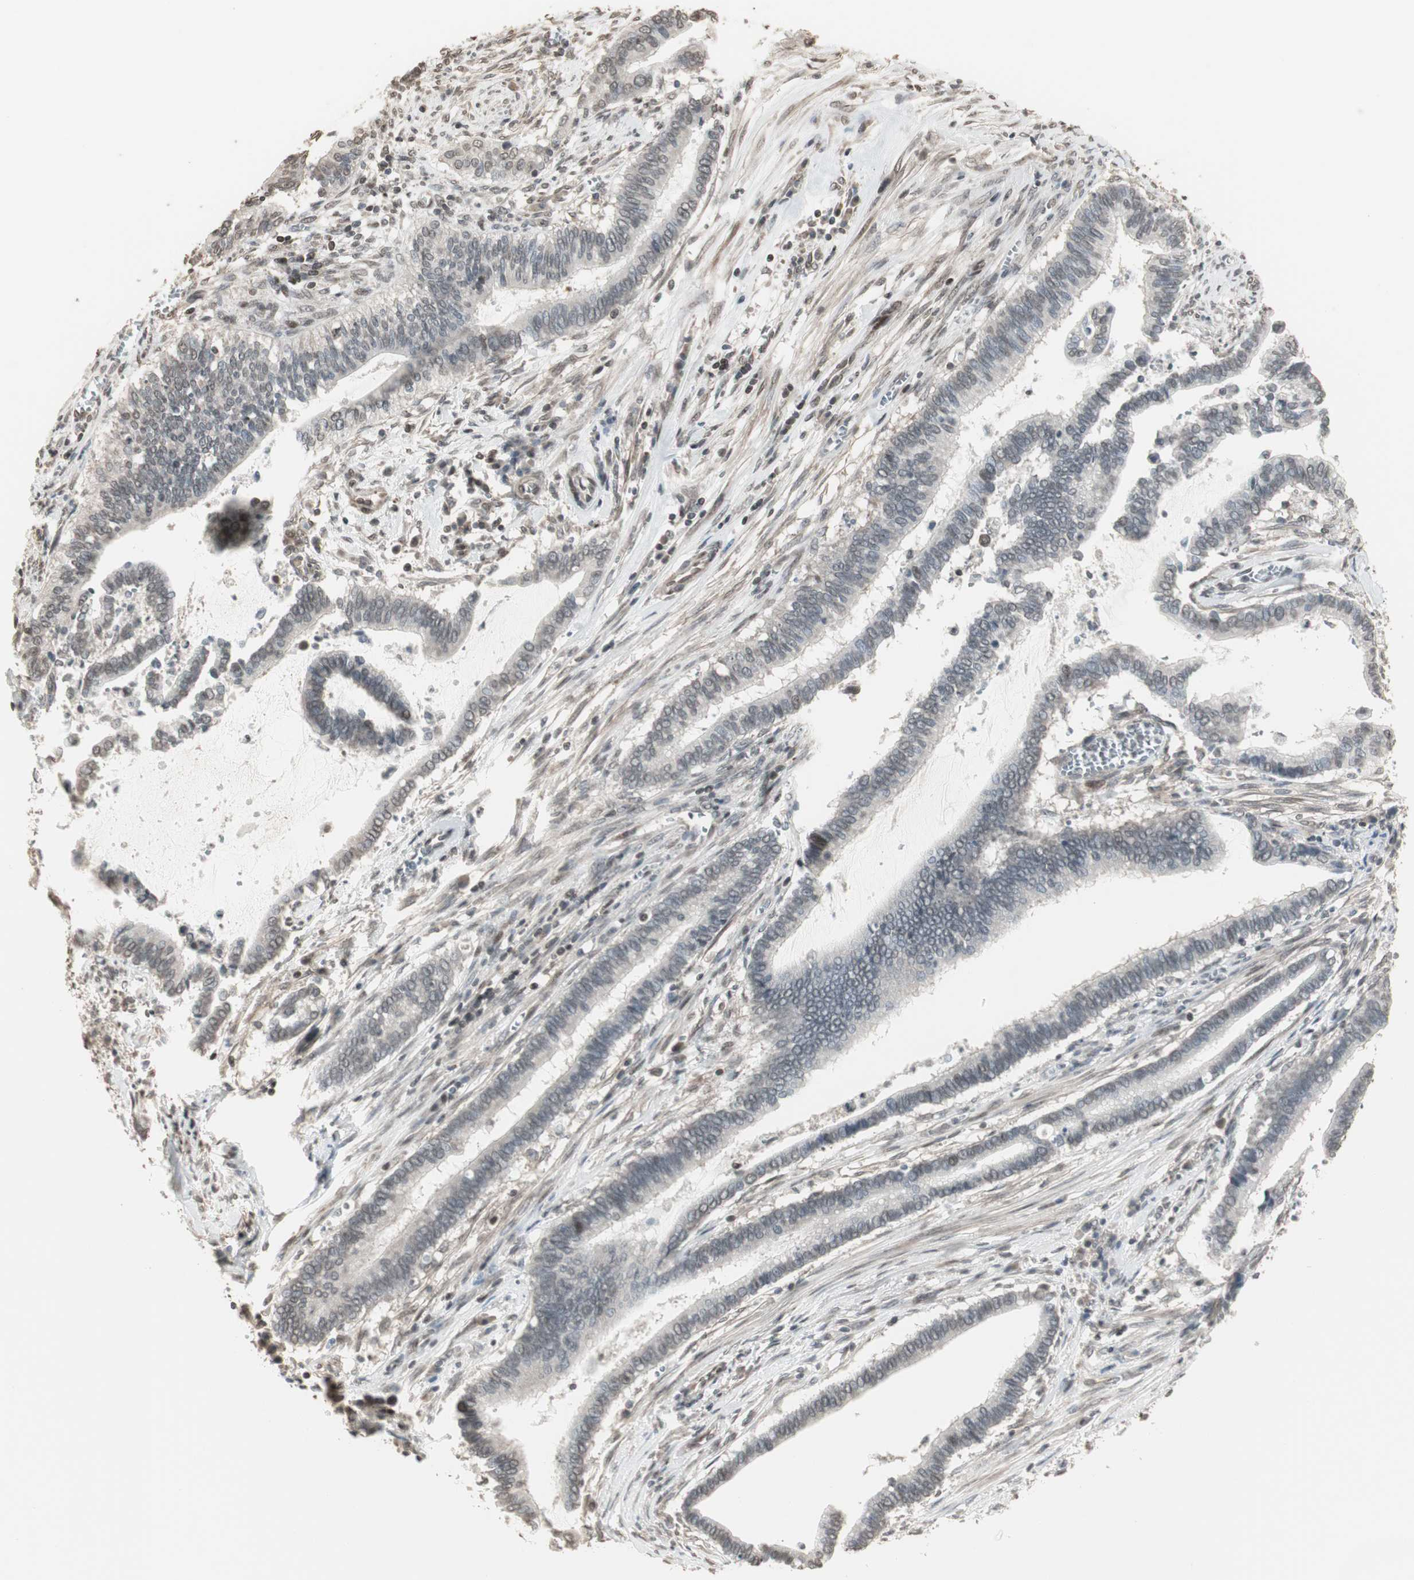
{"staining": {"intensity": "weak", "quantity": "<25%", "location": "none"}, "tissue": "cervical cancer", "cell_type": "Tumor cells", "image_type": "cancer", "snomed": [{"axis": "morphology", "description": "Adenocarcinoma, NOS"}, {"axis": "topography", "description": "Cervix"}], "caption": "A micrograph of cervical cancer stained for a protein exhibits no brown staining in tumor cells.", "gene": "CBLC", "patient": {"sex": "female", "age": 44}}